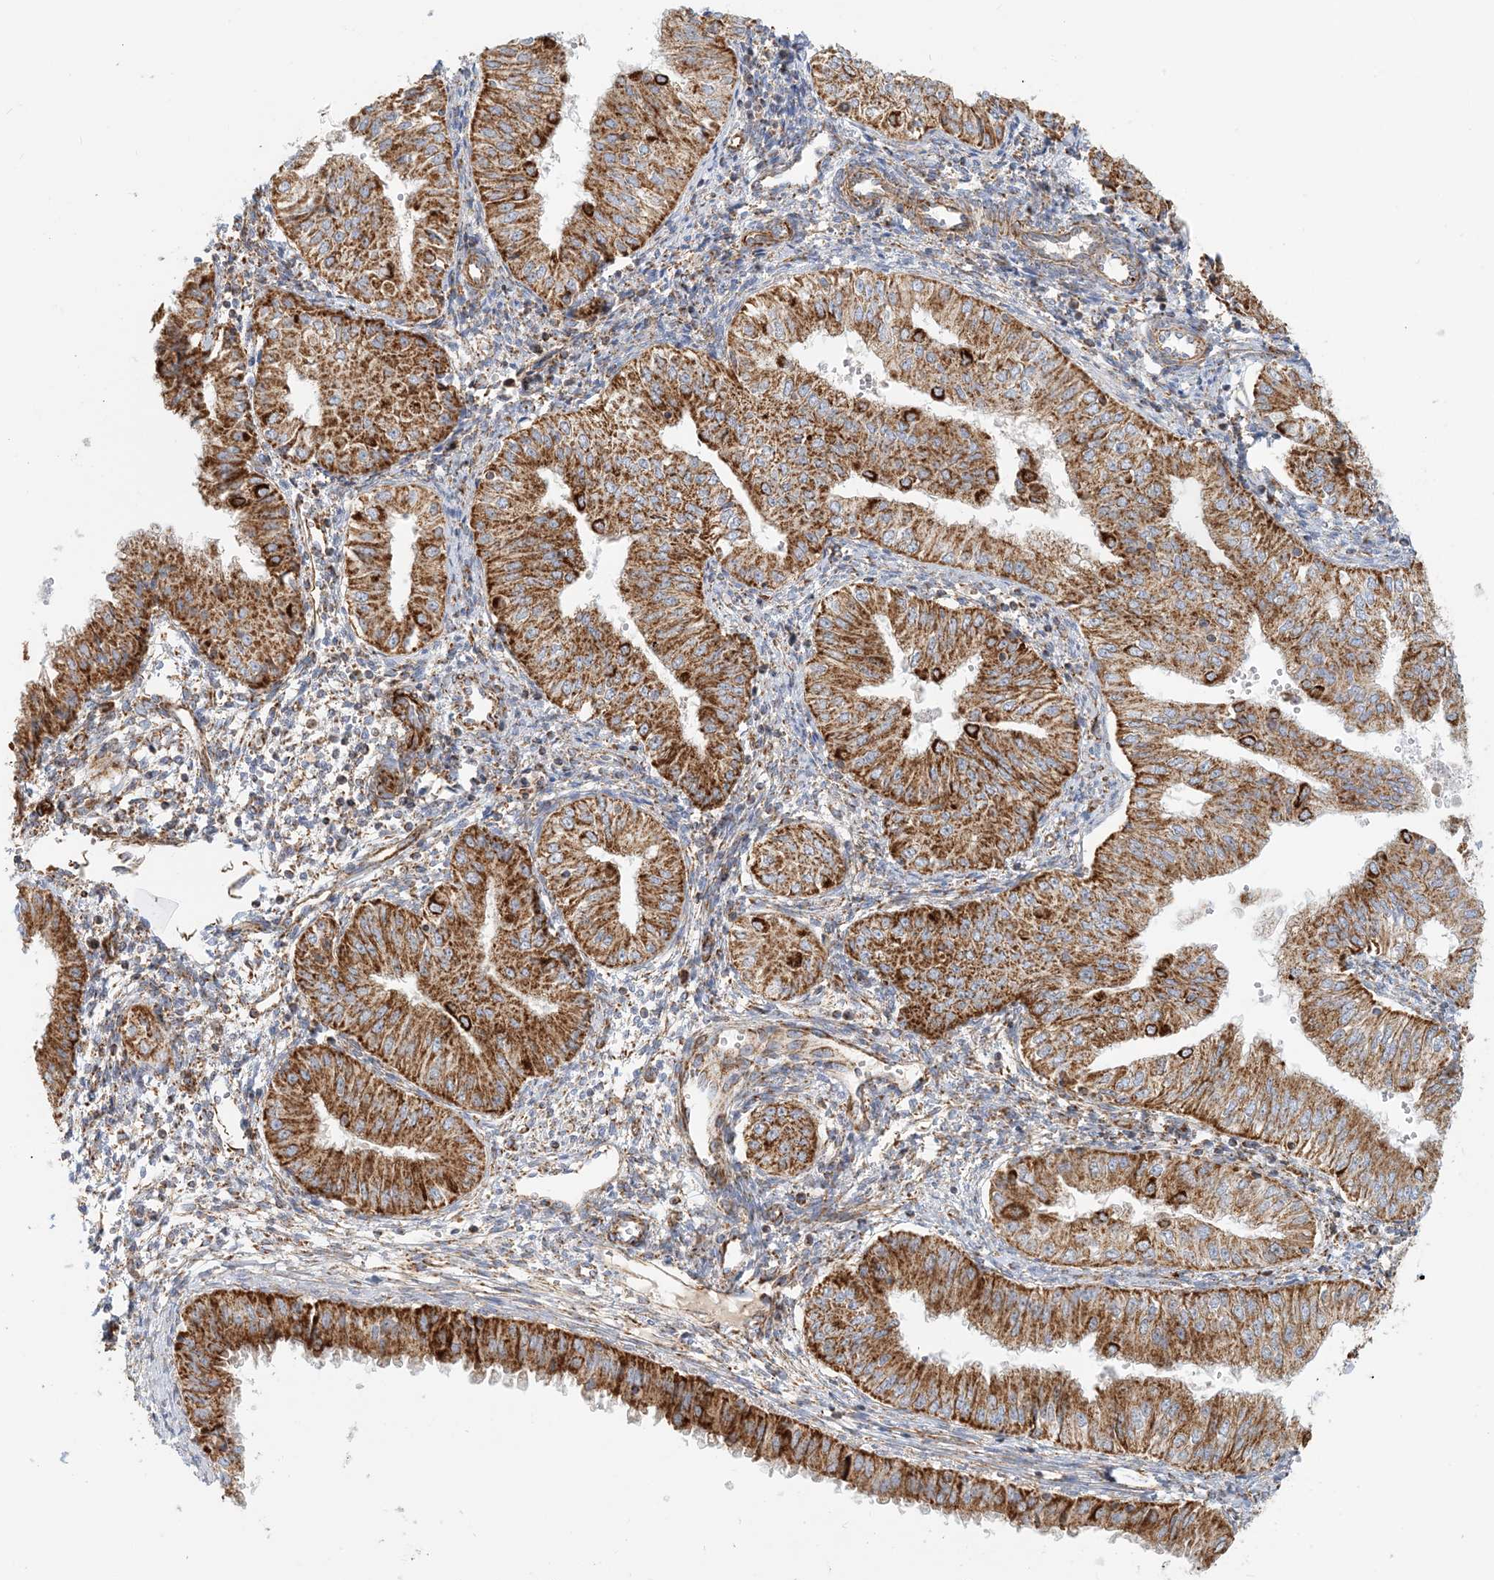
{"staining": {"intensity": "strong", "quantity": ">75%", "location": "cytoplasmic/membranous"}, "tissue": "endometrial cancer", "cell_type": "Tumor cells", "image_type": "cancer", "snomed": [{"axis": "morphology", "description": "Normal tissue, NOS"}, {"axis": "morphology", "description": "Adenocarcinoma, NOS"}, {"axis": "topography", "description": "Endometrium"}], "caption": "Endometrial cancer stained for a protein (brown) demonstrates strong cytoplasmic/membranous positive staining in approximately >75% of tumor cells.", "gene": "COA3", "patient": {"sex": "female", "age": 53}}